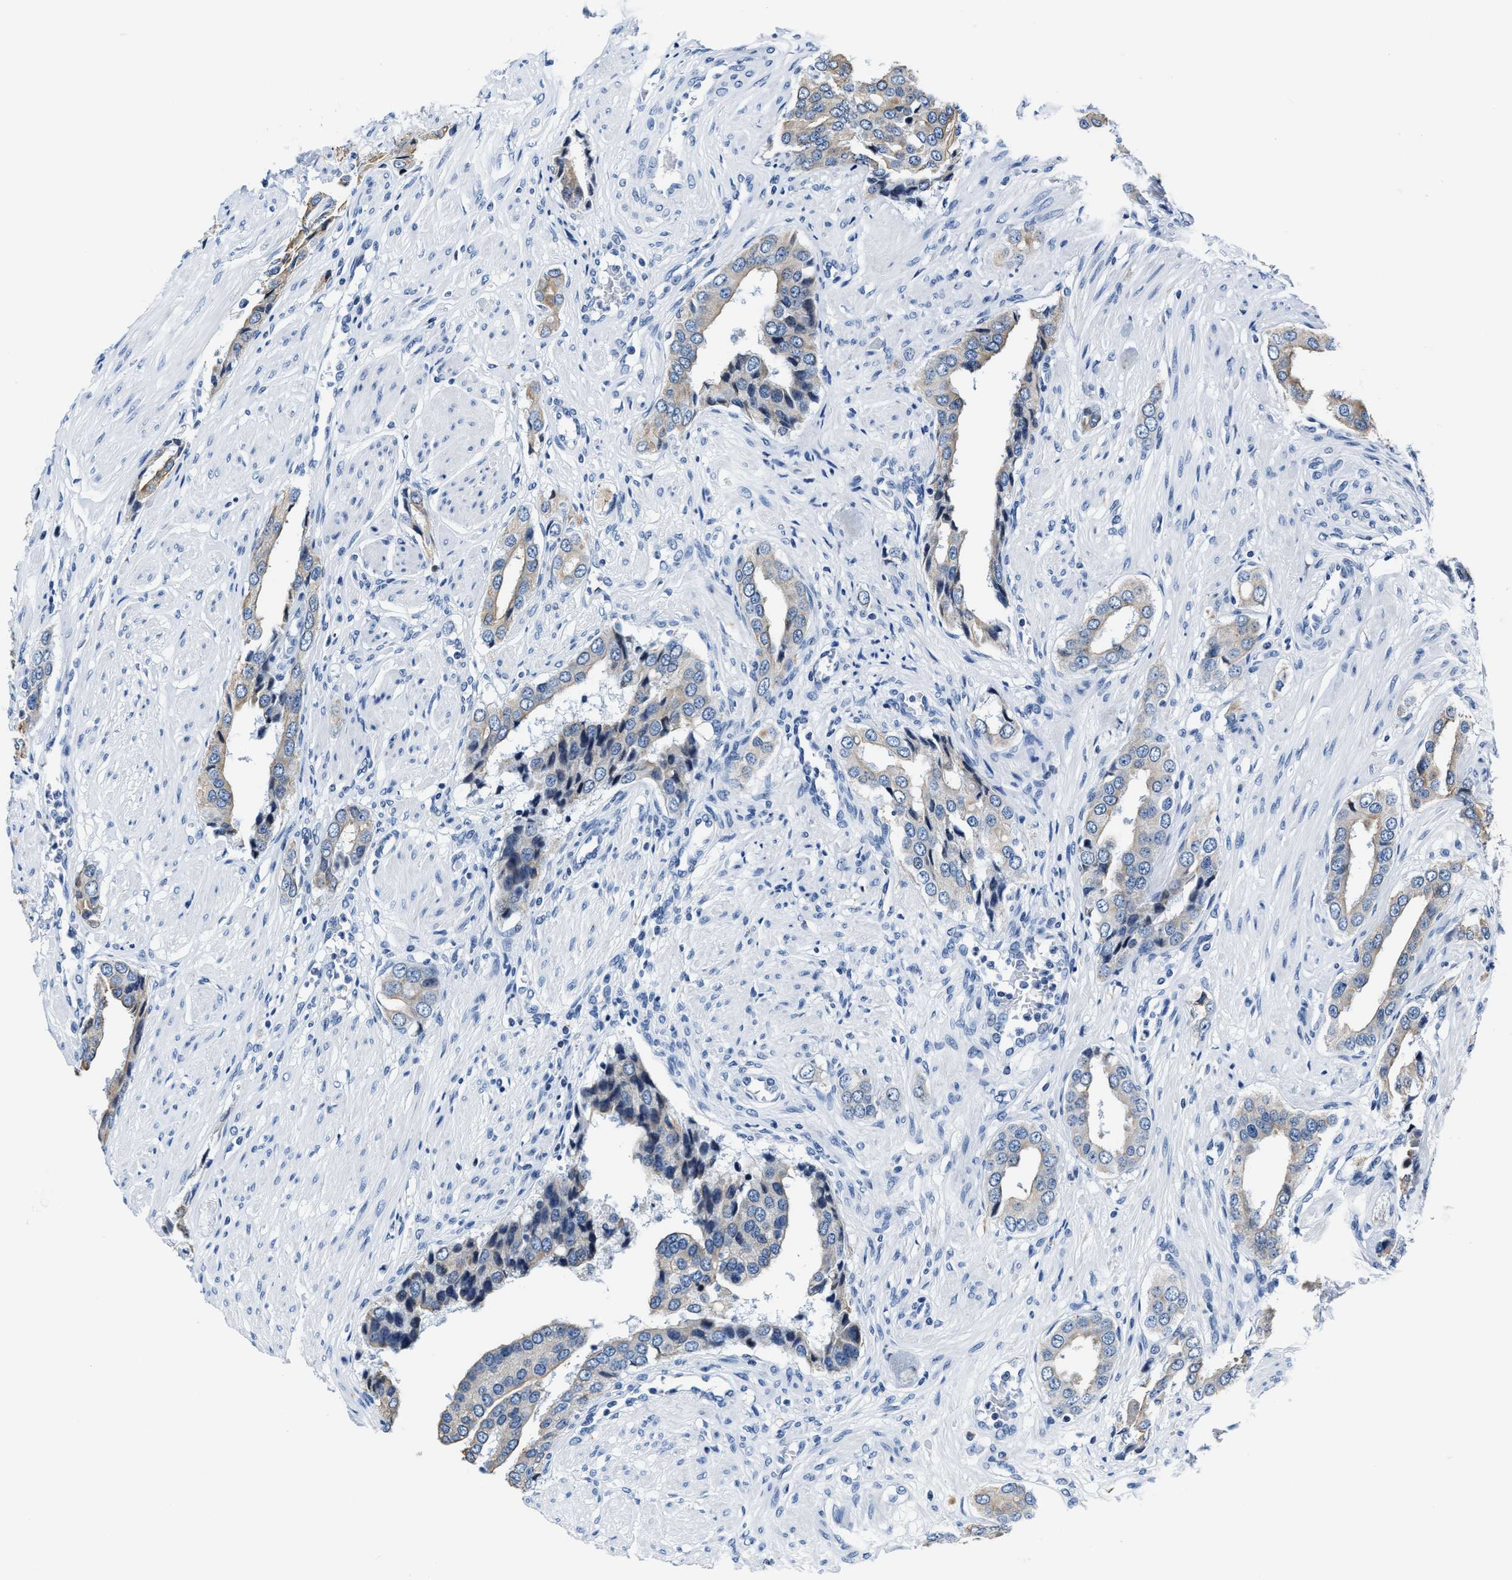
{"staining": {"intensity": "weak", "quantity": "<25%", "location": "cytoplasmic/membranous"}, "tissue": "prostate cancer", "cell_type": "Tumor cells", "image_type": "cancer", "snomed": [{"axis": "morphology", "description": "Adenocarcinoma, High grade"}, {"axis": "topography", "description": "Prostate"}], "caption": "Immunohistochemistry (IHC) of human prostate cancer (adenocarcinoma (high-grade)) shows no staining in tumor cells.", "gene": "ASZ1", "patient": {"sex": "male", "age": 52}}